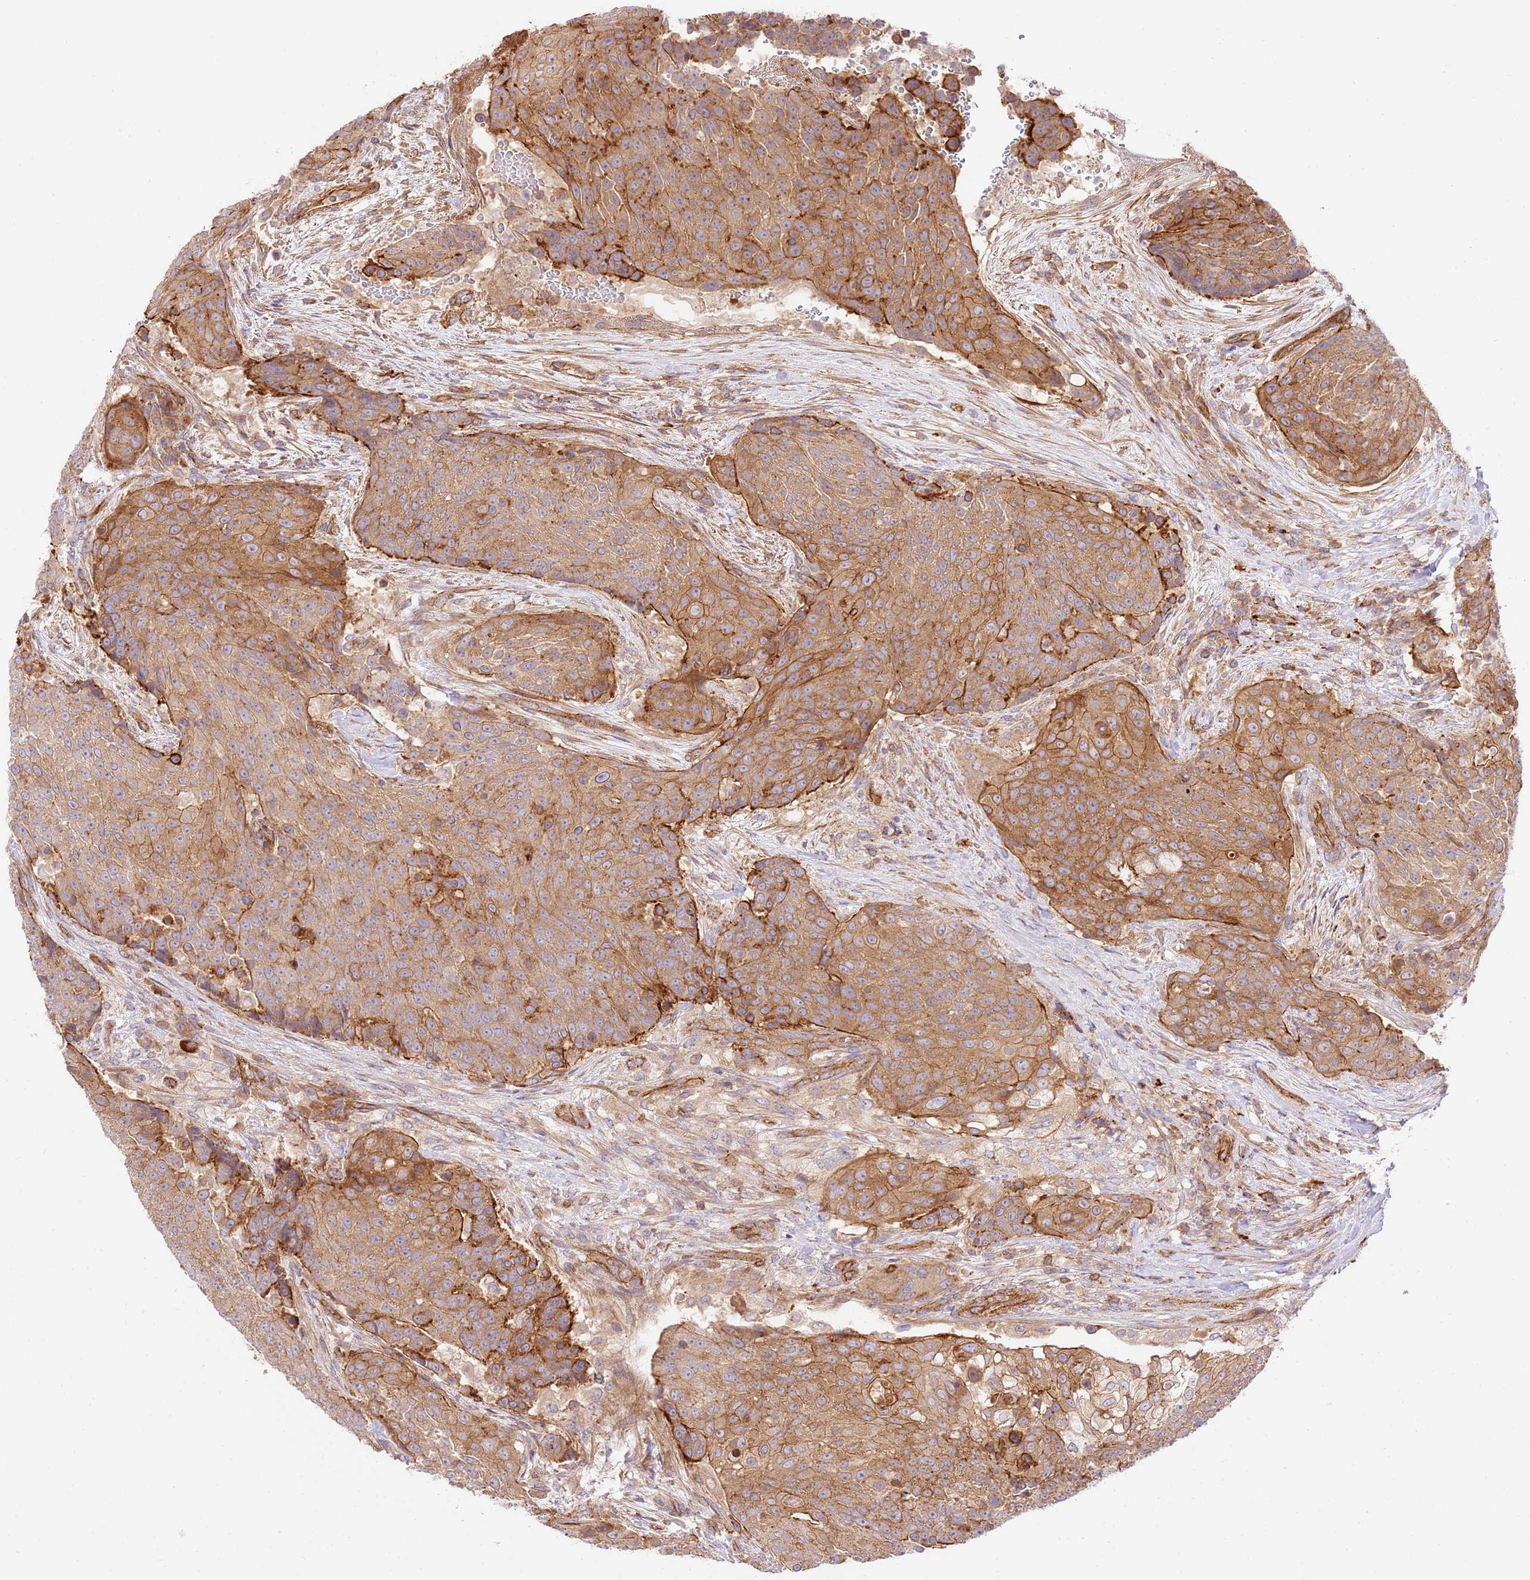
{"staining": {"intensity": "moderate", "quantity": ">75%", "location": "cytoplasmic/membranous"}, "tissue": "urothelial cancer", "cell_type": "Tumor cells", "image_type": "cancer", "snomed": [{"axis": "morphology", "description": "Urothelial carcinoma, High grade"}, {"axis": "topography", "description": "Urinary bladder"}], "caption": "Tumor cells display moderate cytoplasmic/membranous staining in approximately >75% of cells in urothelial carcinoma (high-grade).", "gene": "EFCAB8", "patient": {"sex": "female", "age": 63}}